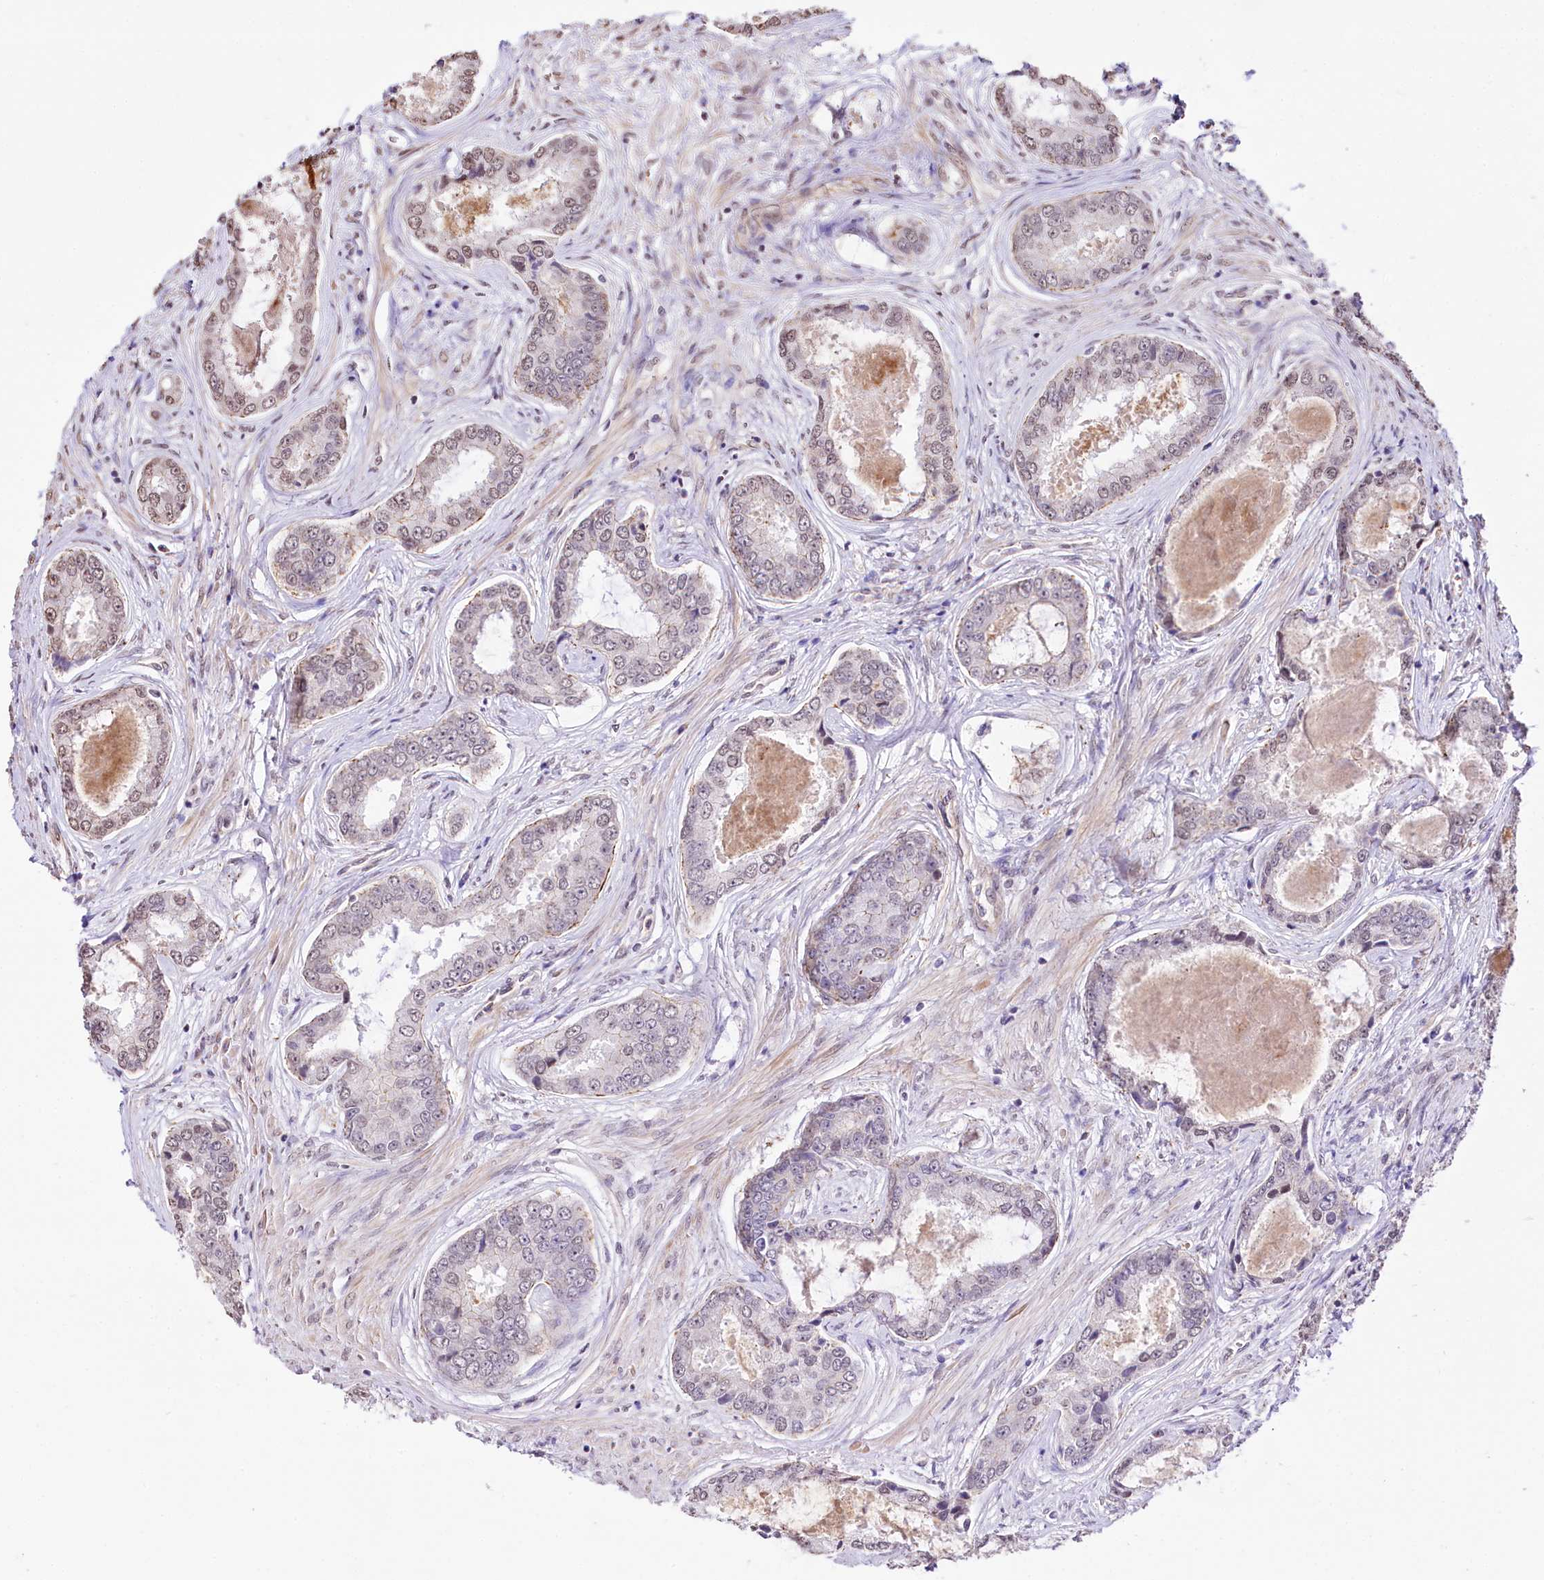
{"staining": {"intensity": "negative", "quantity": "none", "location": "none"}, "tissue": "prostate cancer", "cell_type": "Tumor cells", "image_type": "cancer", "snomed": [{"axis": "morphology", "description": "Adenocarcinoma, Low grade"}, {"axis": "topography", "description": "Prostate"}], "caption": "Protein analysis of prostate cancer (adenocarcinoma (low-grade)) exhibits no significant staining in tumor cells.", "gene": "ST7", "patient": {"sex": "male", "age": 68}}